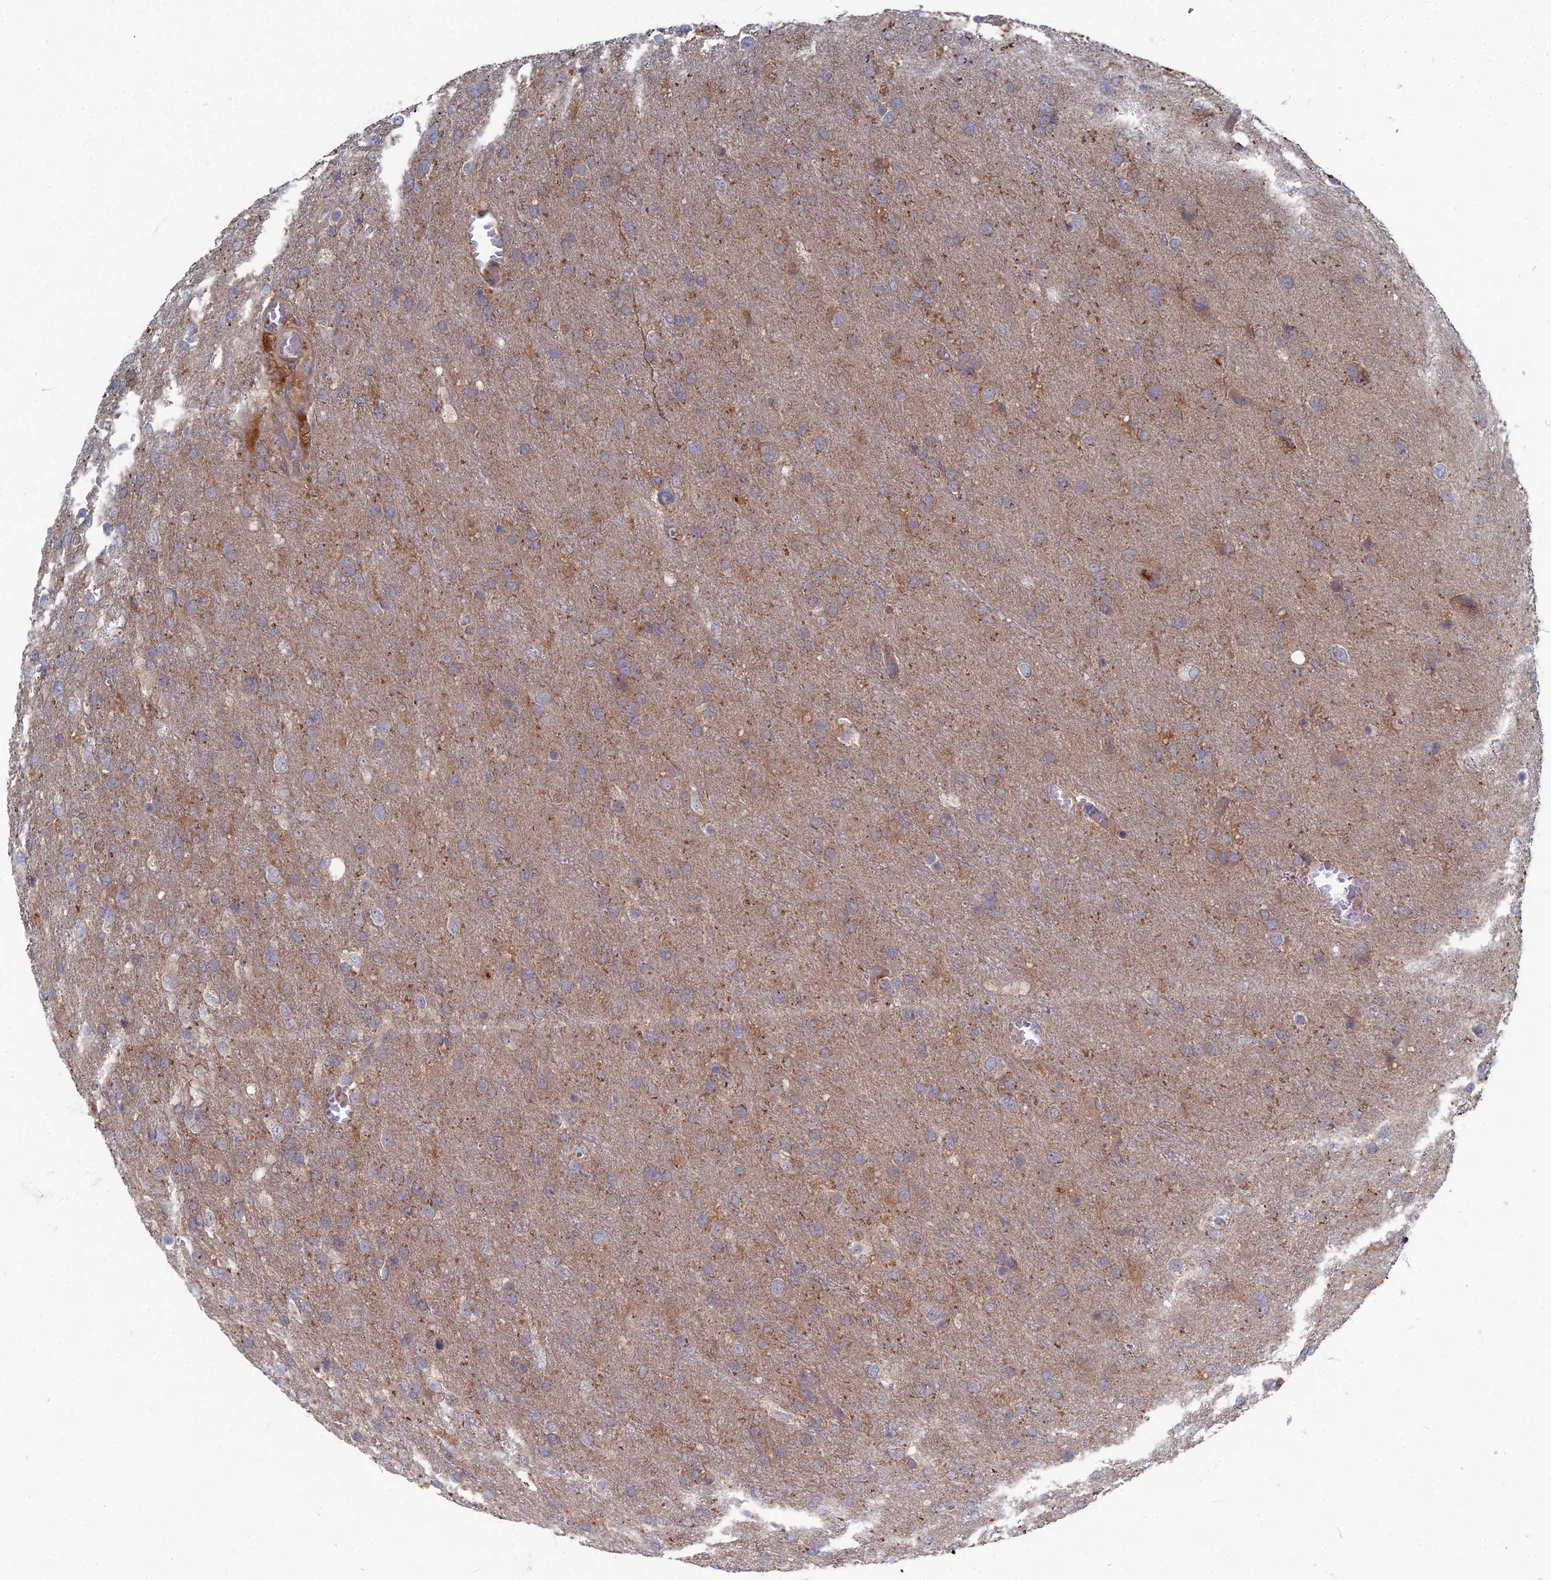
{"staining": {"intensity": "moderate", "quantity": "25%-75%", "location": "cytoplasmic/membranous"}, "tissue": "glioma", "cell_type": "Tumor cells", "image_type": "cancer", "snomed": [{"axis": "morphology", "description": "Glioma, malignant, High grade"}, {"axis": "topography", "description": "Brain"}], "caption": "Human glioma stained for a protein (brown) demonstrates moderate cytoplasmic/membranous positive positivity in about 25%-75% of tumor cells.", "gene": "PPCDC", "patient": {"sex": "female", "age": 74}}